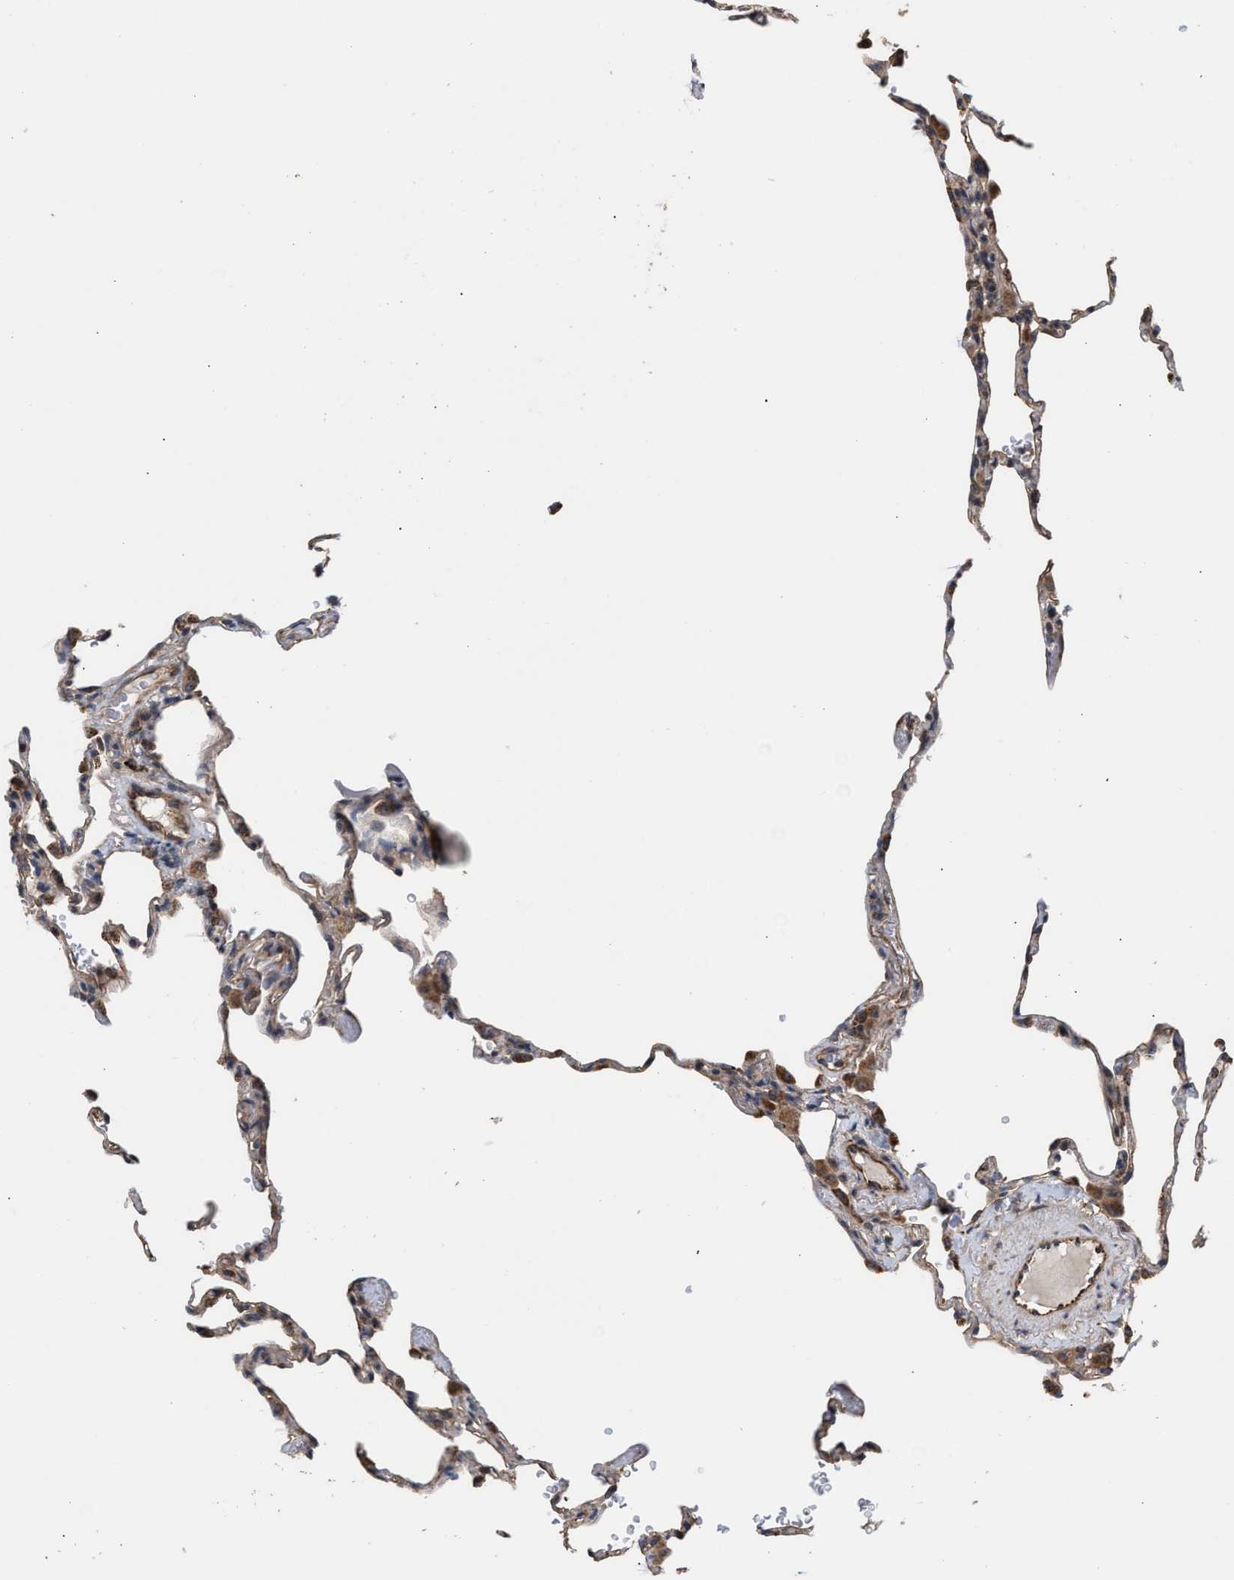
{"staining": {"intensity": "negative", "quantity": "none", "location": "none"}, "tissue": "lung", "cell_type": "Alveolar cells", "image_type": "normal", "snomed": [{"axis": "morphology", "description": "Normal tissue, NOS"}, {"axis": "topography", "description": "Lung"}], "caption": "Immunohistochemistry photomicrograph of unremarkable human lung stained for a protein (brown), which shows no expression in alveolar cells.", "gene": "EXOSC2", "patient": {"sex": "male", "age": 59}}